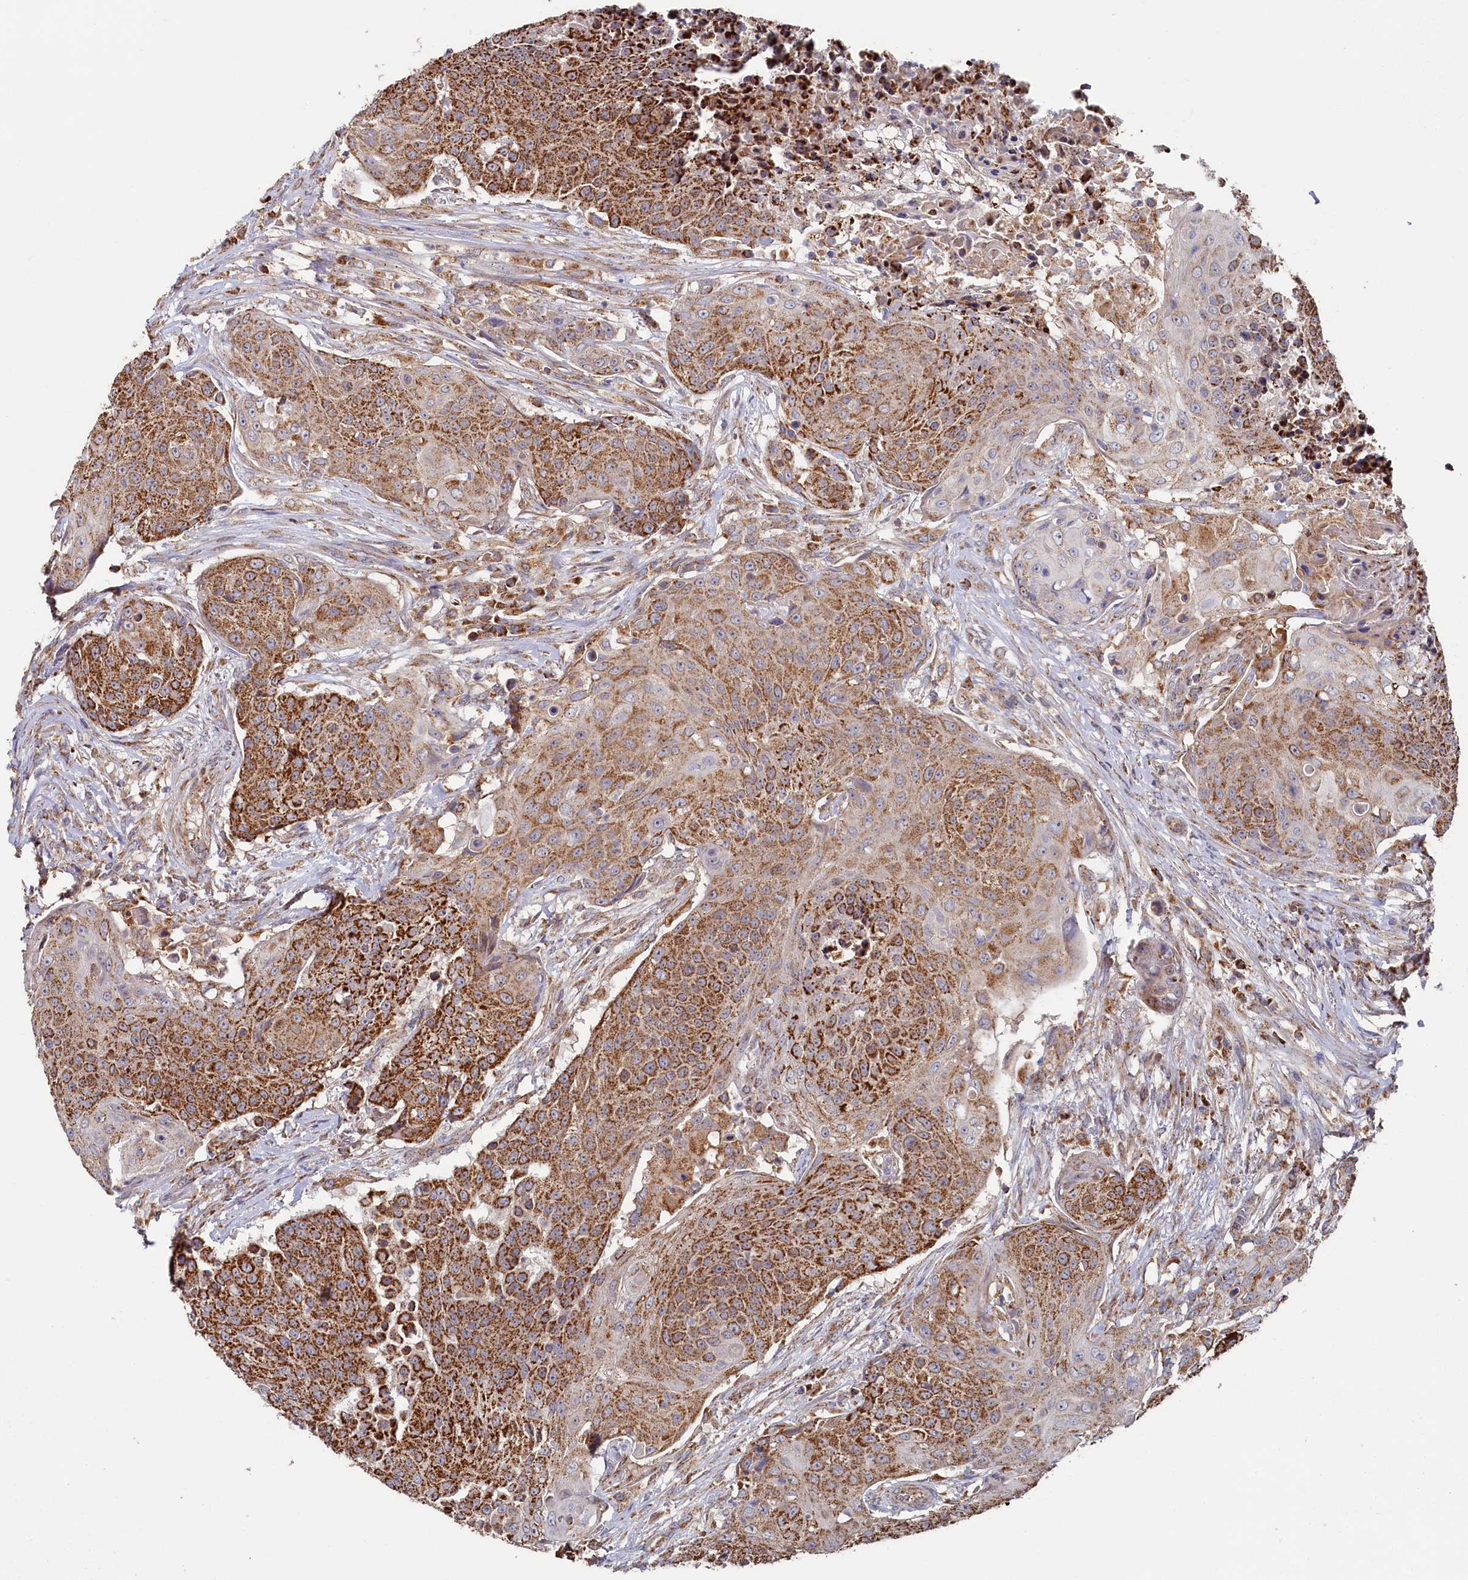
{"staining": {"intensity": "moderate", "quantity": ">75%", "location": "cytoplasmic/membranous"}, "tissue": "urothelial cancer", "cell_type": "Tumor cells", "image_type": "cancer", "snomed": [{"axis": "morphology", "description": "Urothelial carcinoma, High grade"}, {"axis": "topography", "description": "Urinary bladder"}], "caption": "Brown immunohistochemical staining in human high-grade urothelial carcinoma demonstrates moderate cytoplasmic/membranous staining in about >75% of tumor cells. (IHC, brightfield microscopy, high magnification).", "gene": "HAUS2", "patient": {"sex": "female", "age": 63}}